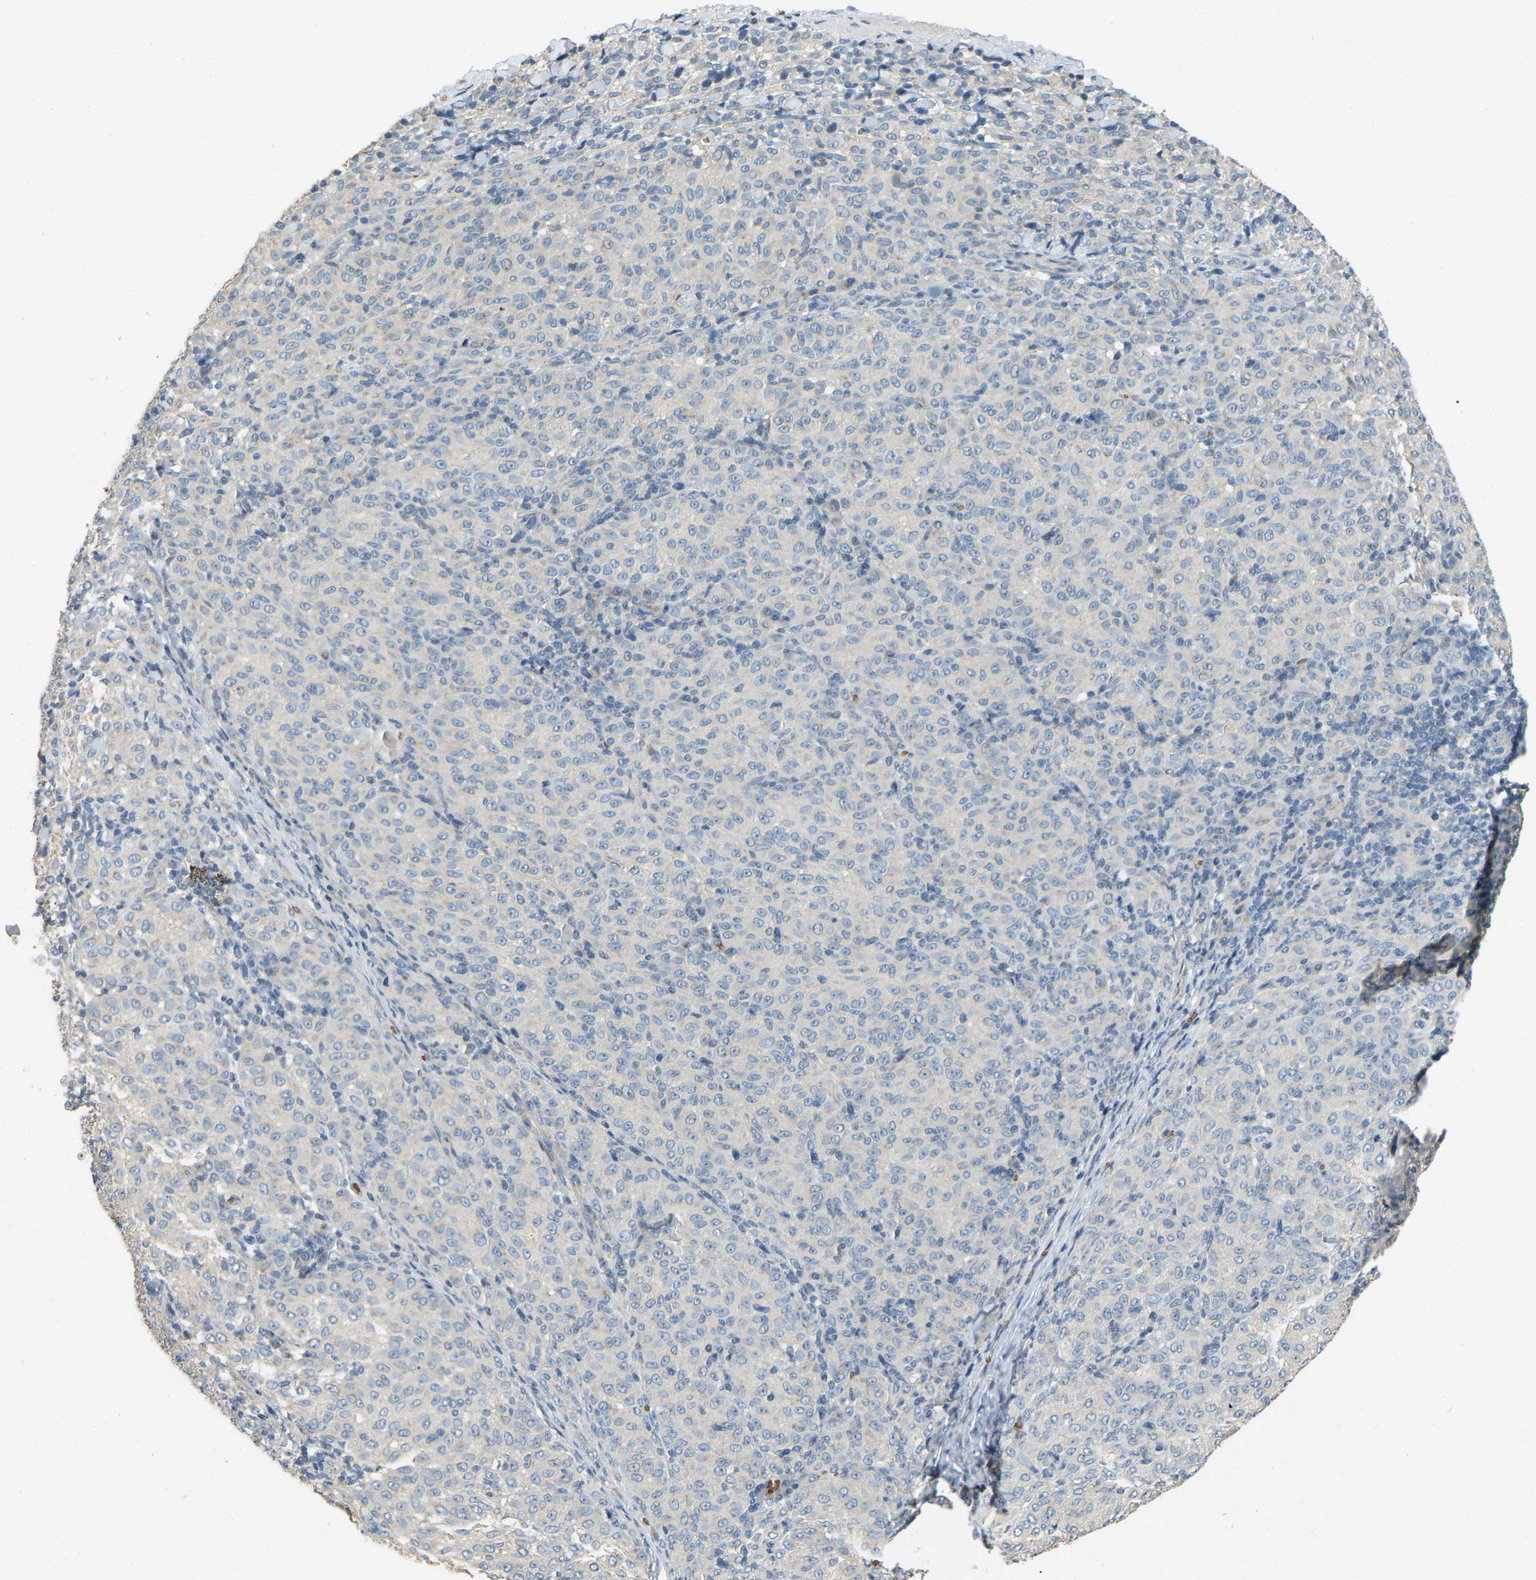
{"staining": {"intensity": "negative", "quantity": "none", "location": "none"}, "tissue": "melanoma", "cell_type": "Tumor cells", "image_type": "cancer", "snomed": [{"axis": "morphology", "description": "Malignant melanoma, NOS"}, {"axis": "topography", "description": "Skin"}], "caption": "Melanoma stained for a protein using immunohistochemistry displays no expression tumor cells.", "gene": "CFAP298", "patient": {"sex": "female", "age": 72}}